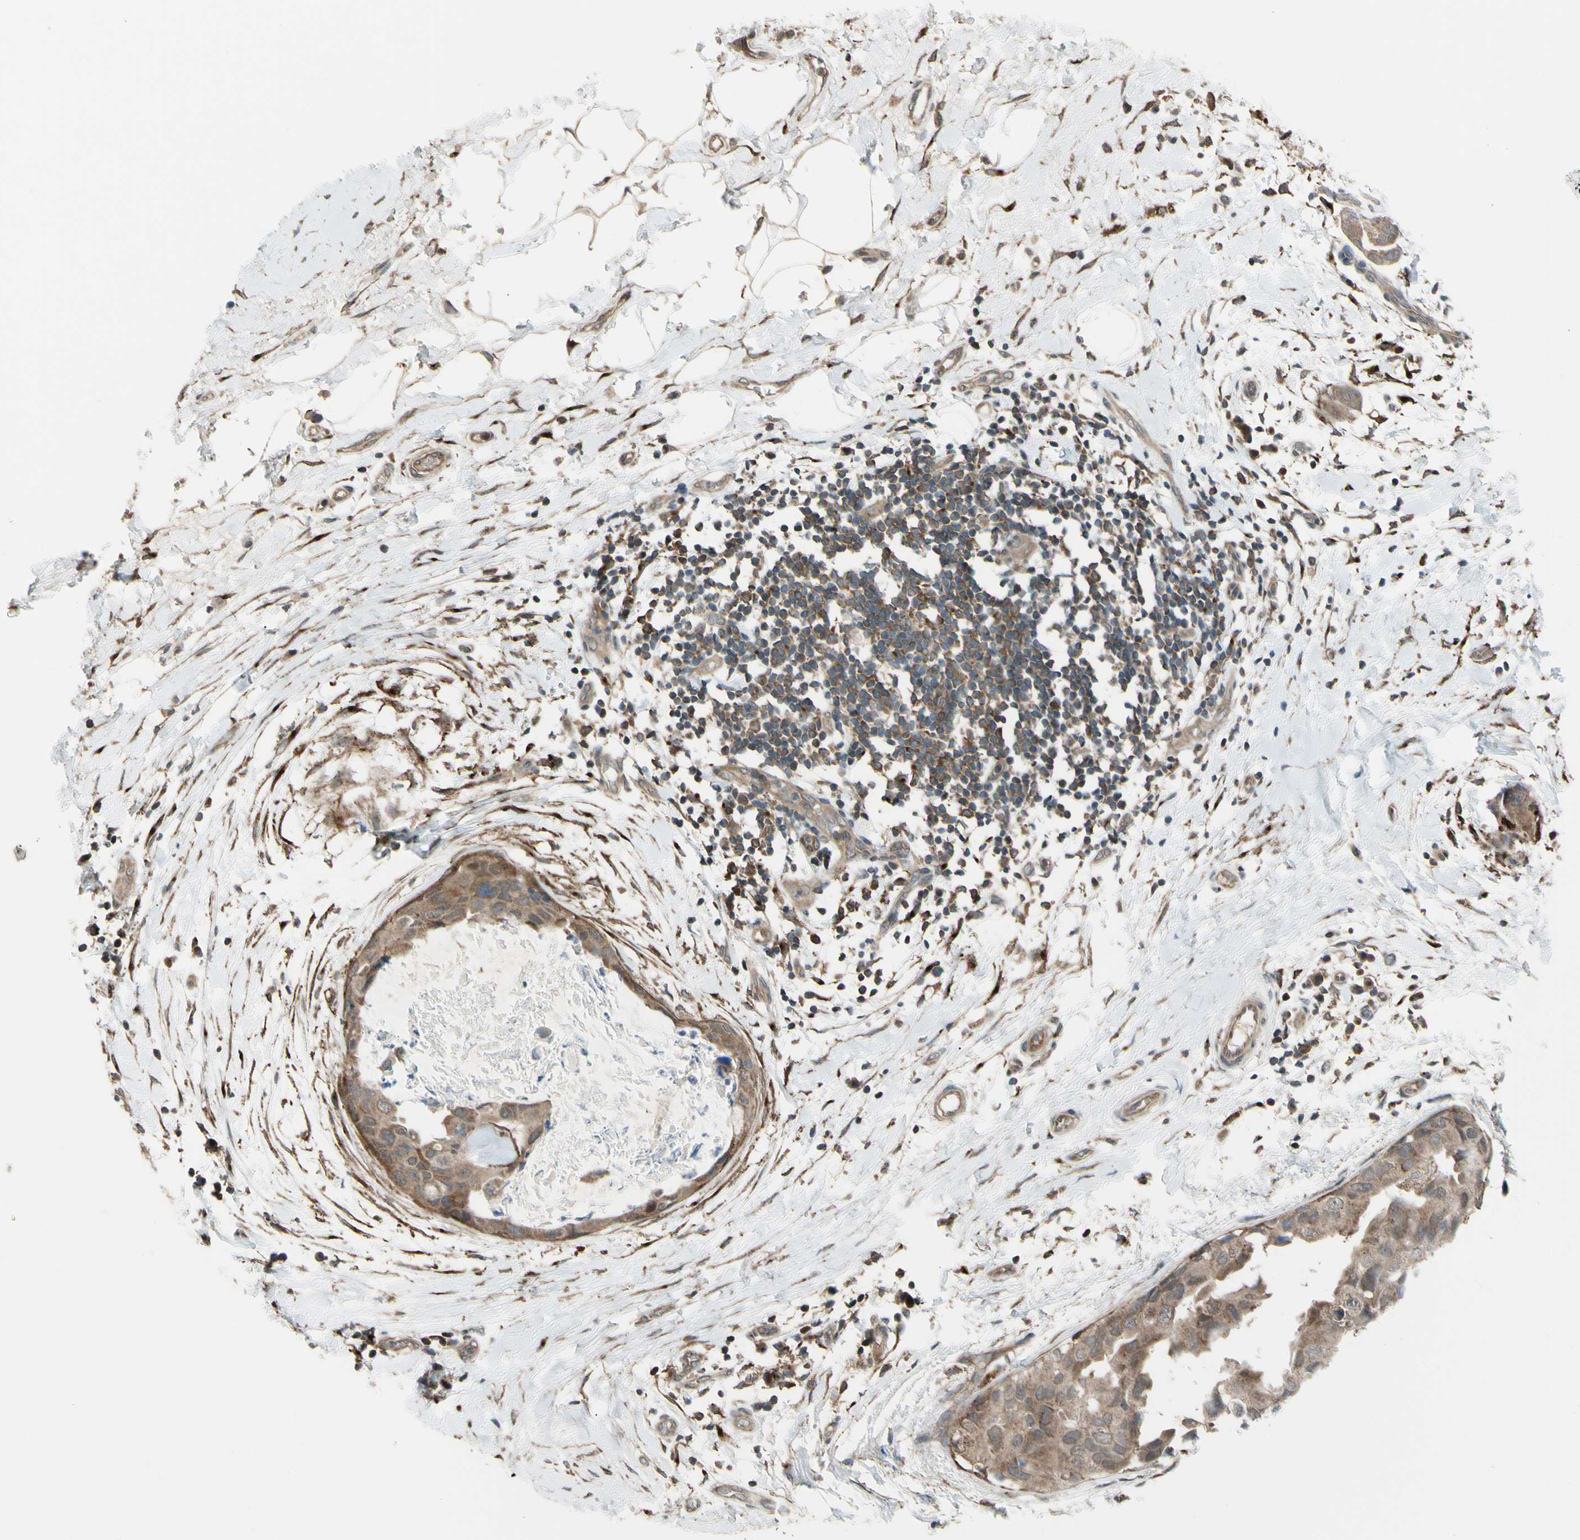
{"staining": {"intensity": "weak", "quantity": ">75%", "location": "cytoplasmic/membranous,nuclear"}, "tissue": "breast cancer", "cell_type": "Tumor cells", "image_type": "cancer", "snomed": [{"axis": "morphology", "description": "Duct carcinoma"}, {"axis": "topography", "description": "Breast"}], "caption": "Human intraductal carcinoma (breast) stained with a protein marker shows weak staining in tumor cells.", "gene": "FLII", "patient": {"sex": "female", "age": 40}}